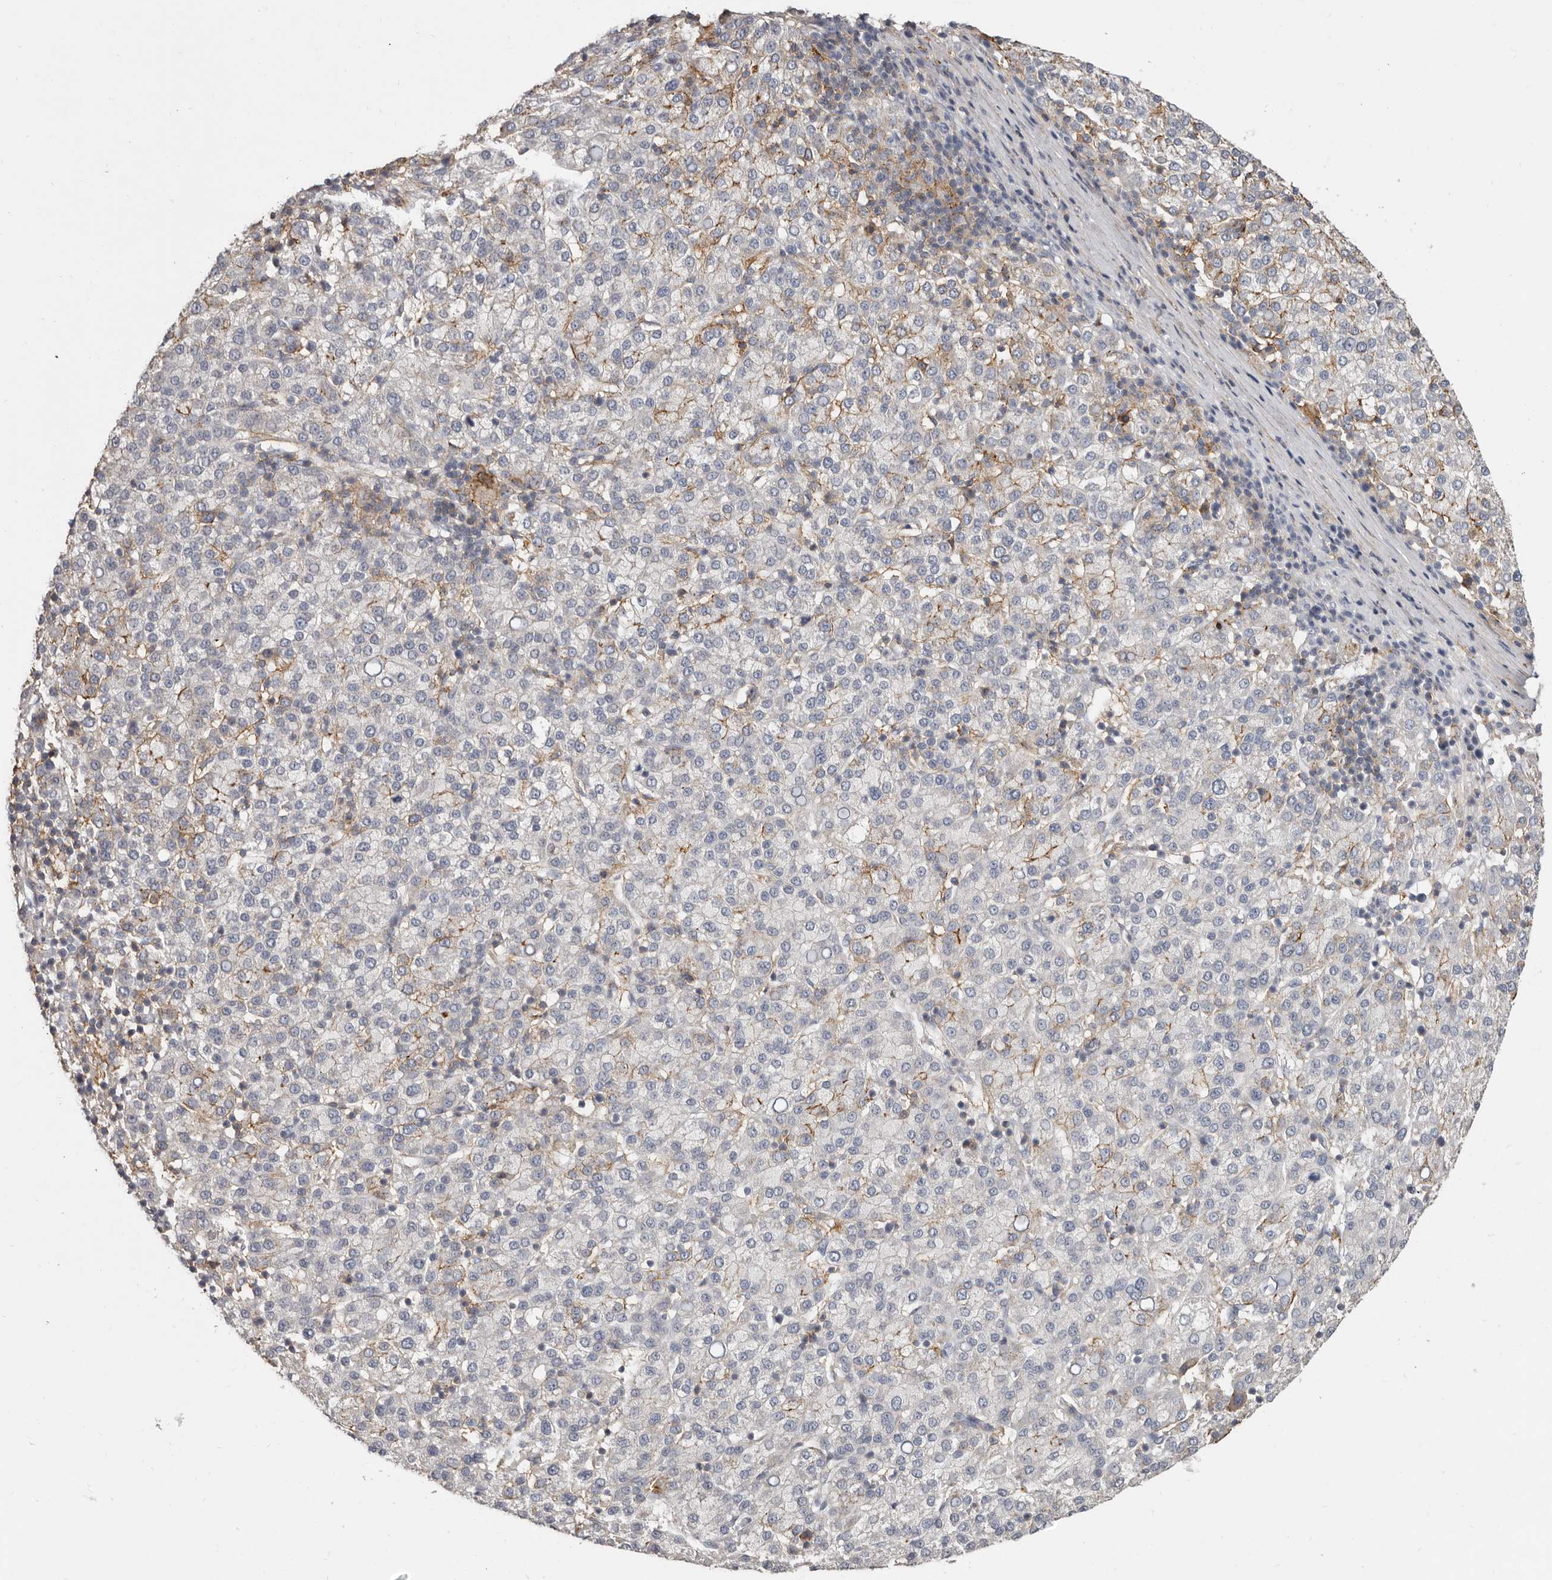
{"staining": {"intensity": "negative", "quantity": "none", "location": "none"}, "tissue": "liver cancer", "cell_type": "Tumor cells", "image_type": "cancer", "snomed": [{"axis": "morphology", "description": "Carcinoma, Hepatocellular, NOS"}, {"axis": "topography", "description": "Liver"}], "caption": "This histopathology image is of liver cancer (hepatocellular carcinoma) stained with immunohistochemistry to label a protein in brown with the nuclei are counter-stained blue. There is no positivity in tumor cells. The staining is performed using DAB brown chromogen with nuclei counter-stained in using hematoxylin.", "gene": "KIF26B", "patient": {"sex": "female", "age": 58}}